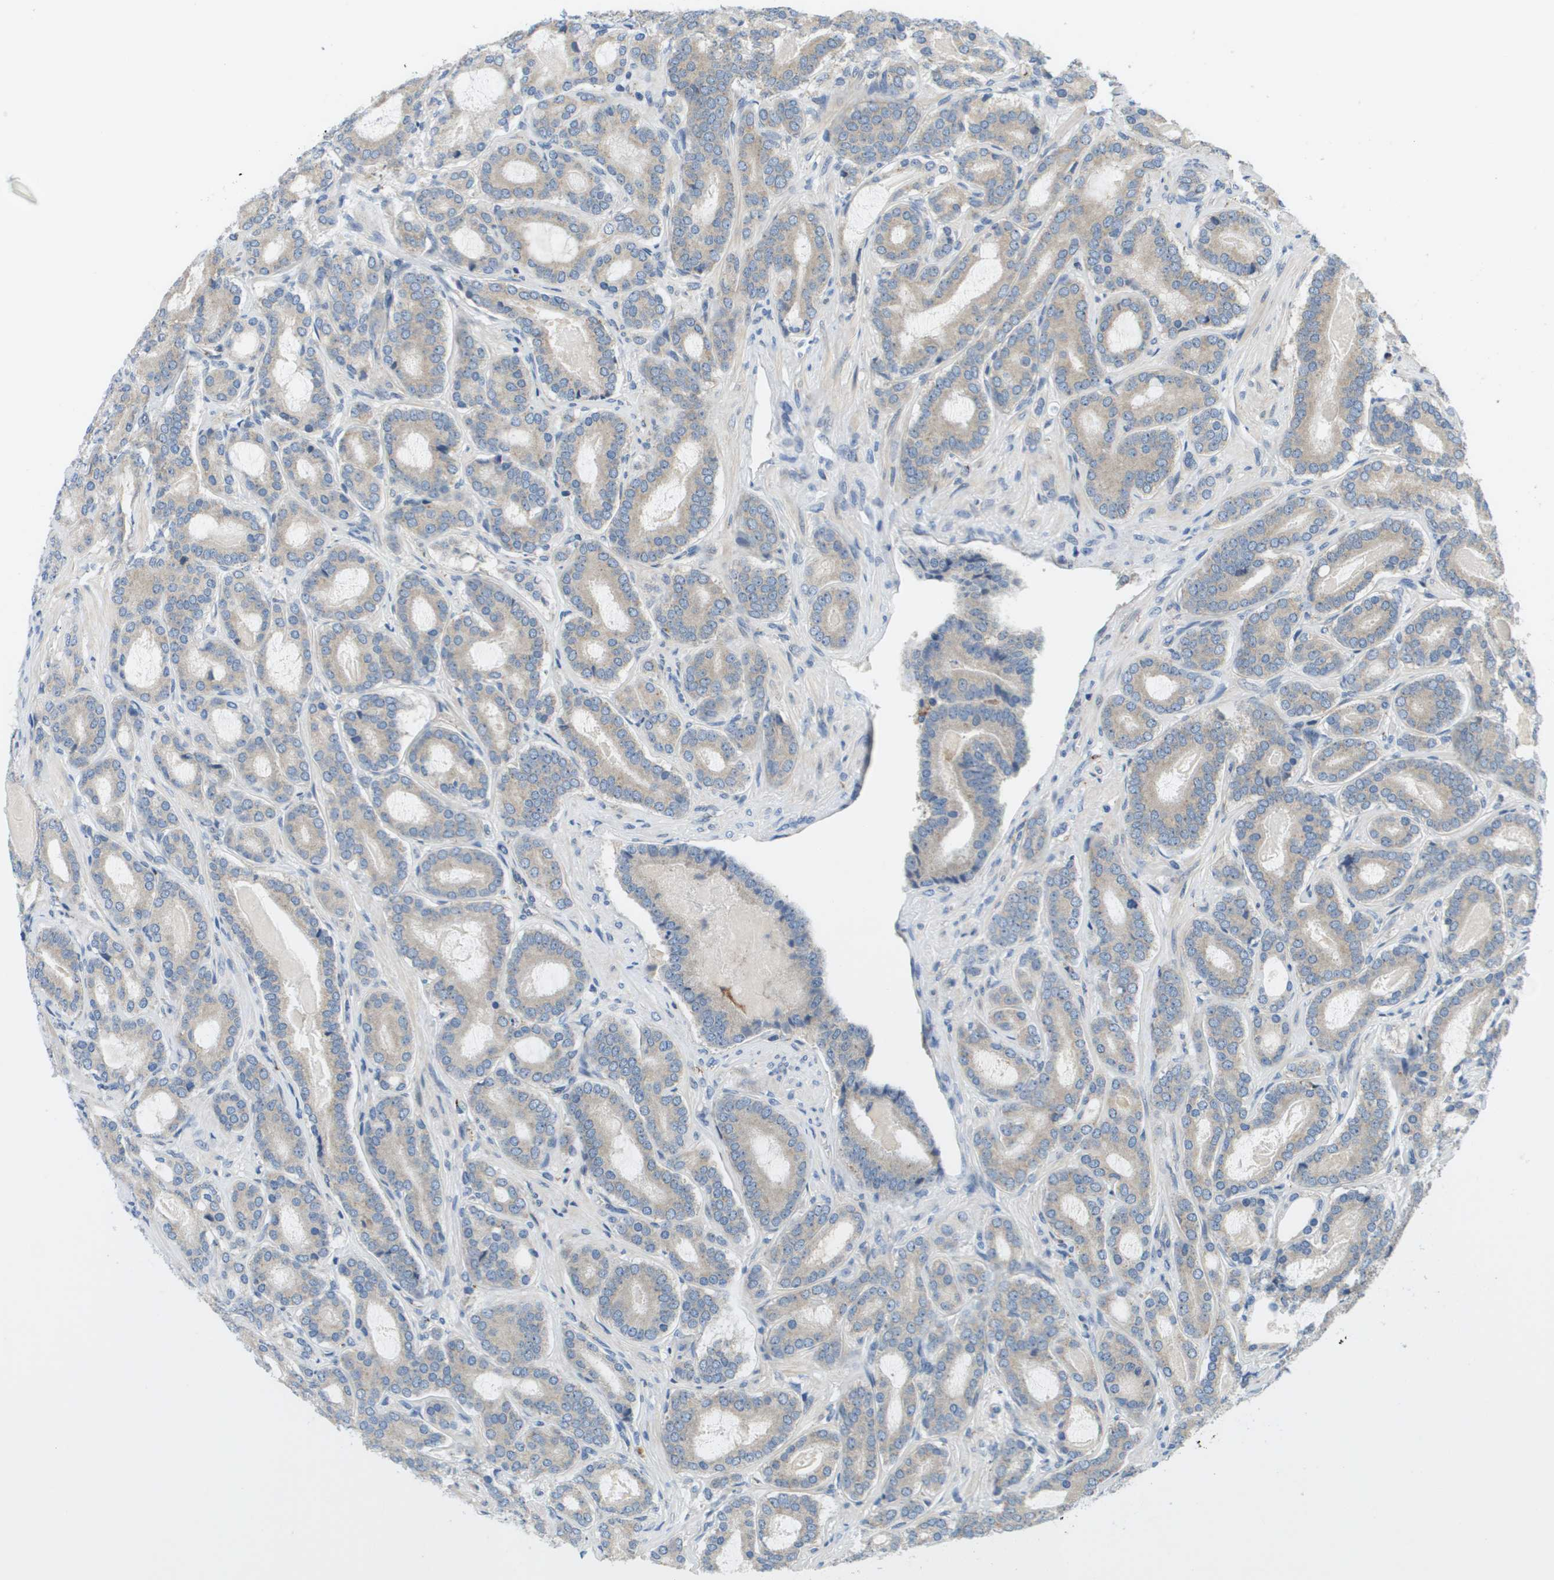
{"staining": {"intensity": "negative", "quantity": "none", "location": "none"}, "tissue": "prostate cancer", "cell_type": "Tumor cells", "image_type": "cancer", "snomed": [{"axis": "morphology", "description": "Adenocarcinoma, High grade"}, {"axis": "topography", "description": "Prostate"}], "caption": "Micrograph shows no significant protein positivity in tumor cells of high-grade adenocarcinoma (prostate).", "gene": "SLC25A20", "patient": {"sex": "male", "age": 60}}